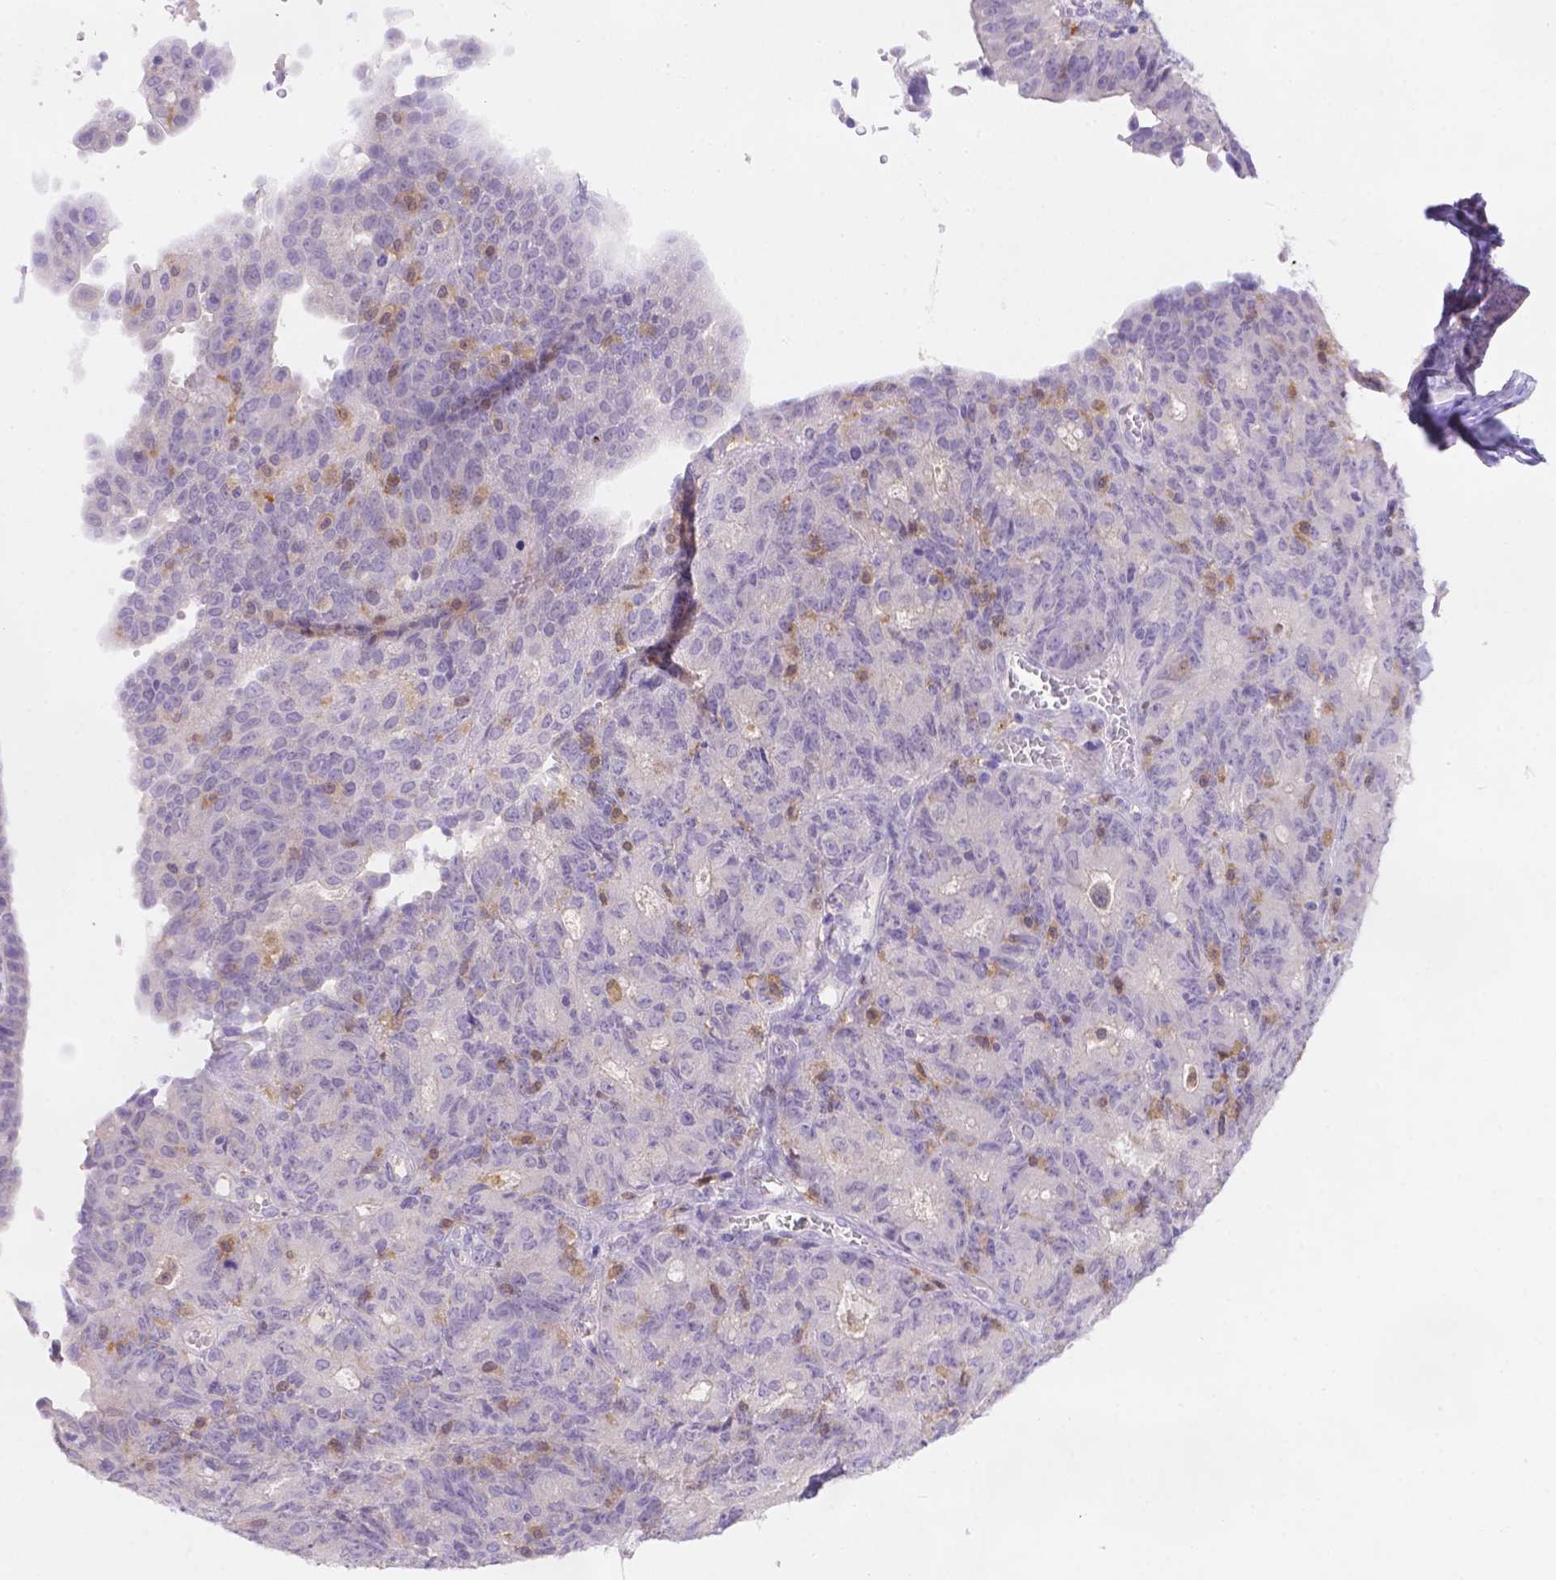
{"staining": {"intensity": "negative", "quantity": "none", "location": "none"}, "tissue": "ovarian cancer", "cell_type": "Tumor cells", "image_type": "cancer", "snomed": [{"axis": "morphology", "description": "Carcinoma, endometroid"}, {"axis": "topography", "description": "Ovary"}], "caption": "Tumor cells show no significant positivity in endometroid carcinoma (ovarian).", "gene": "FGD2", "patient": {"sex": "female", "age": 42}}